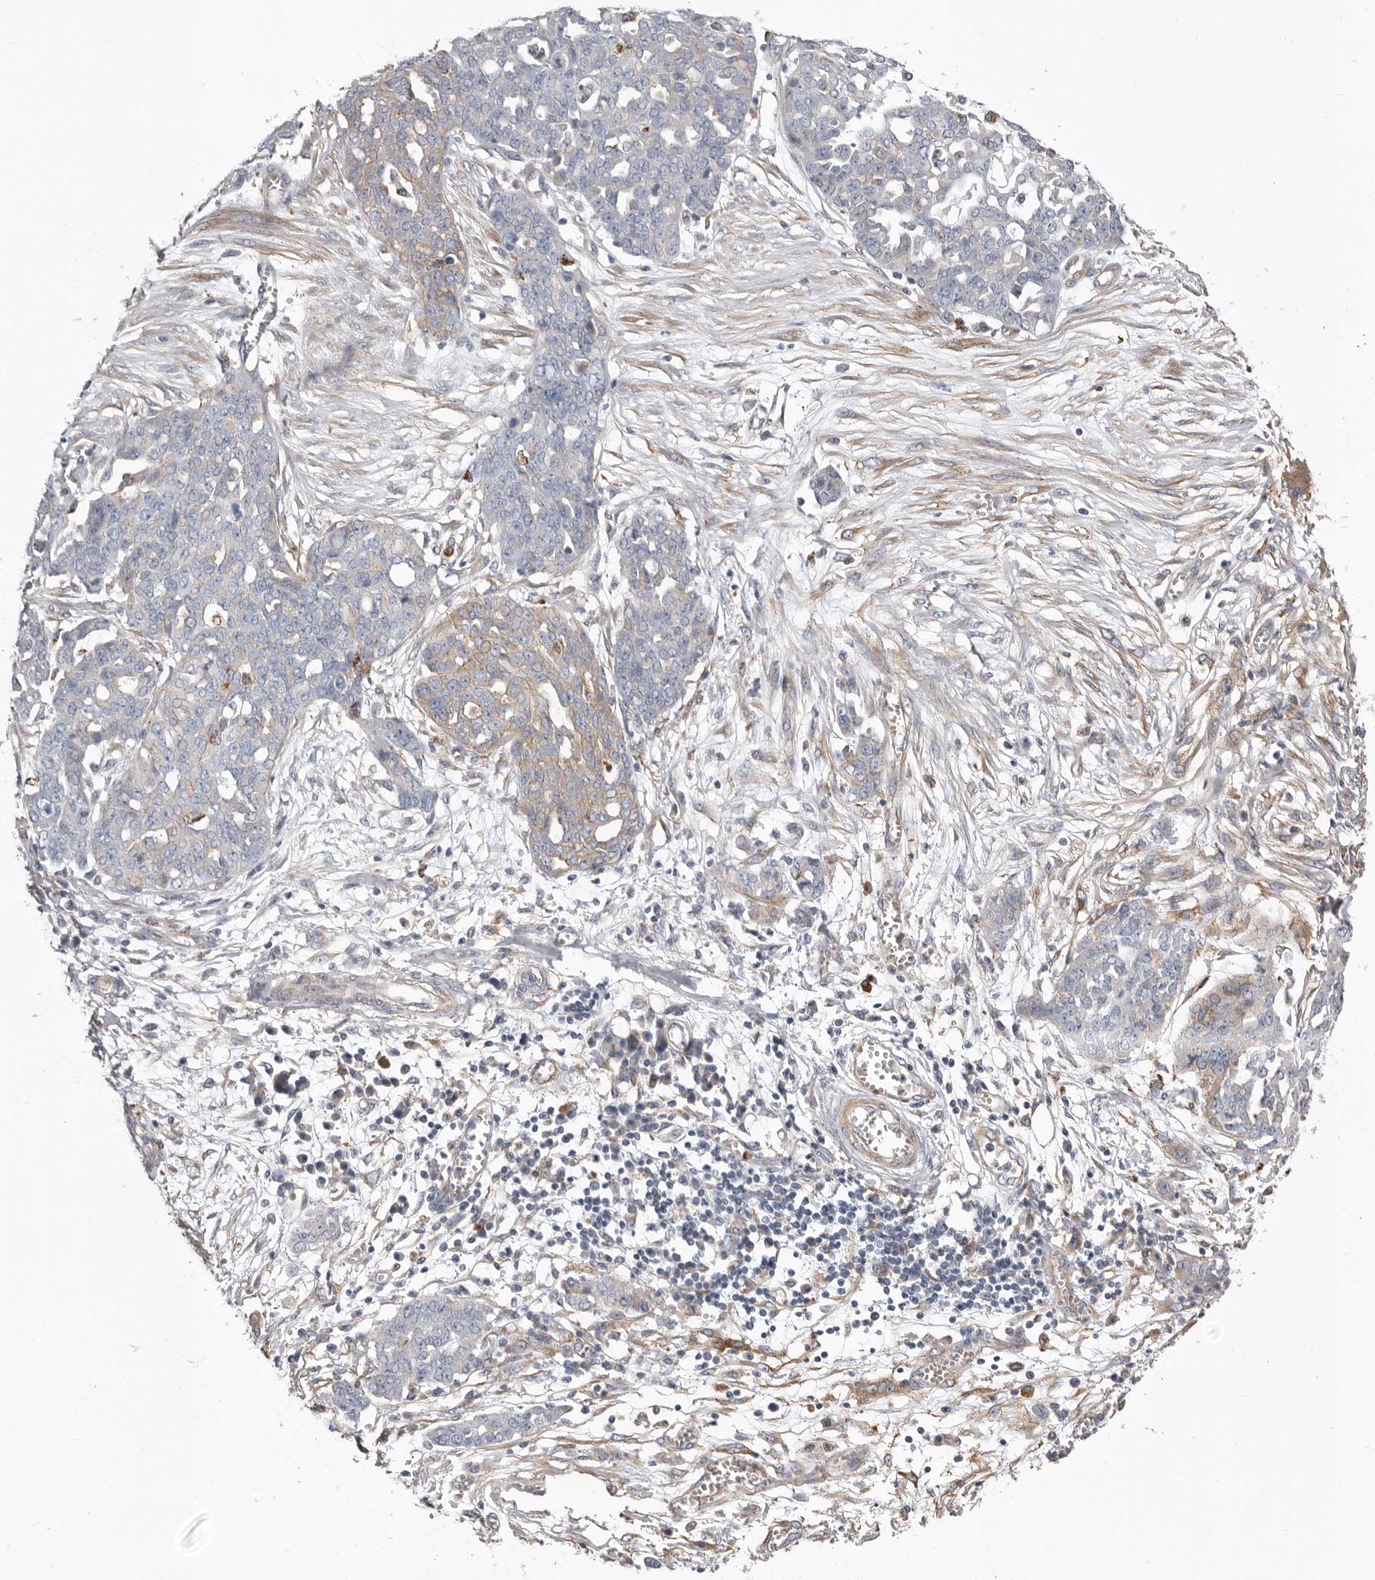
{"staining": {"intensity": "weak", "quantity": "<25%", "location": "cytoplasmic/membranous"}, "tissue": "ovarian cancer", "cell_type": "Tumor cells", "image_type": "cancer", "snomed": [{"axis": "morphology", "description": "Cystadenocarcinoma, serous, NOS"}, {"axis": "topography", "description": "Soft tissue"}, {"axis": "topography", "description": "Ovary"}], "caption": "Photomicrograph shows no significant protein positivity in tumor cells of ovarian cancer (serous cystadenocarcinoma).", "gene": "ENAH", "patient": {"sex": "female", "age": 57}}